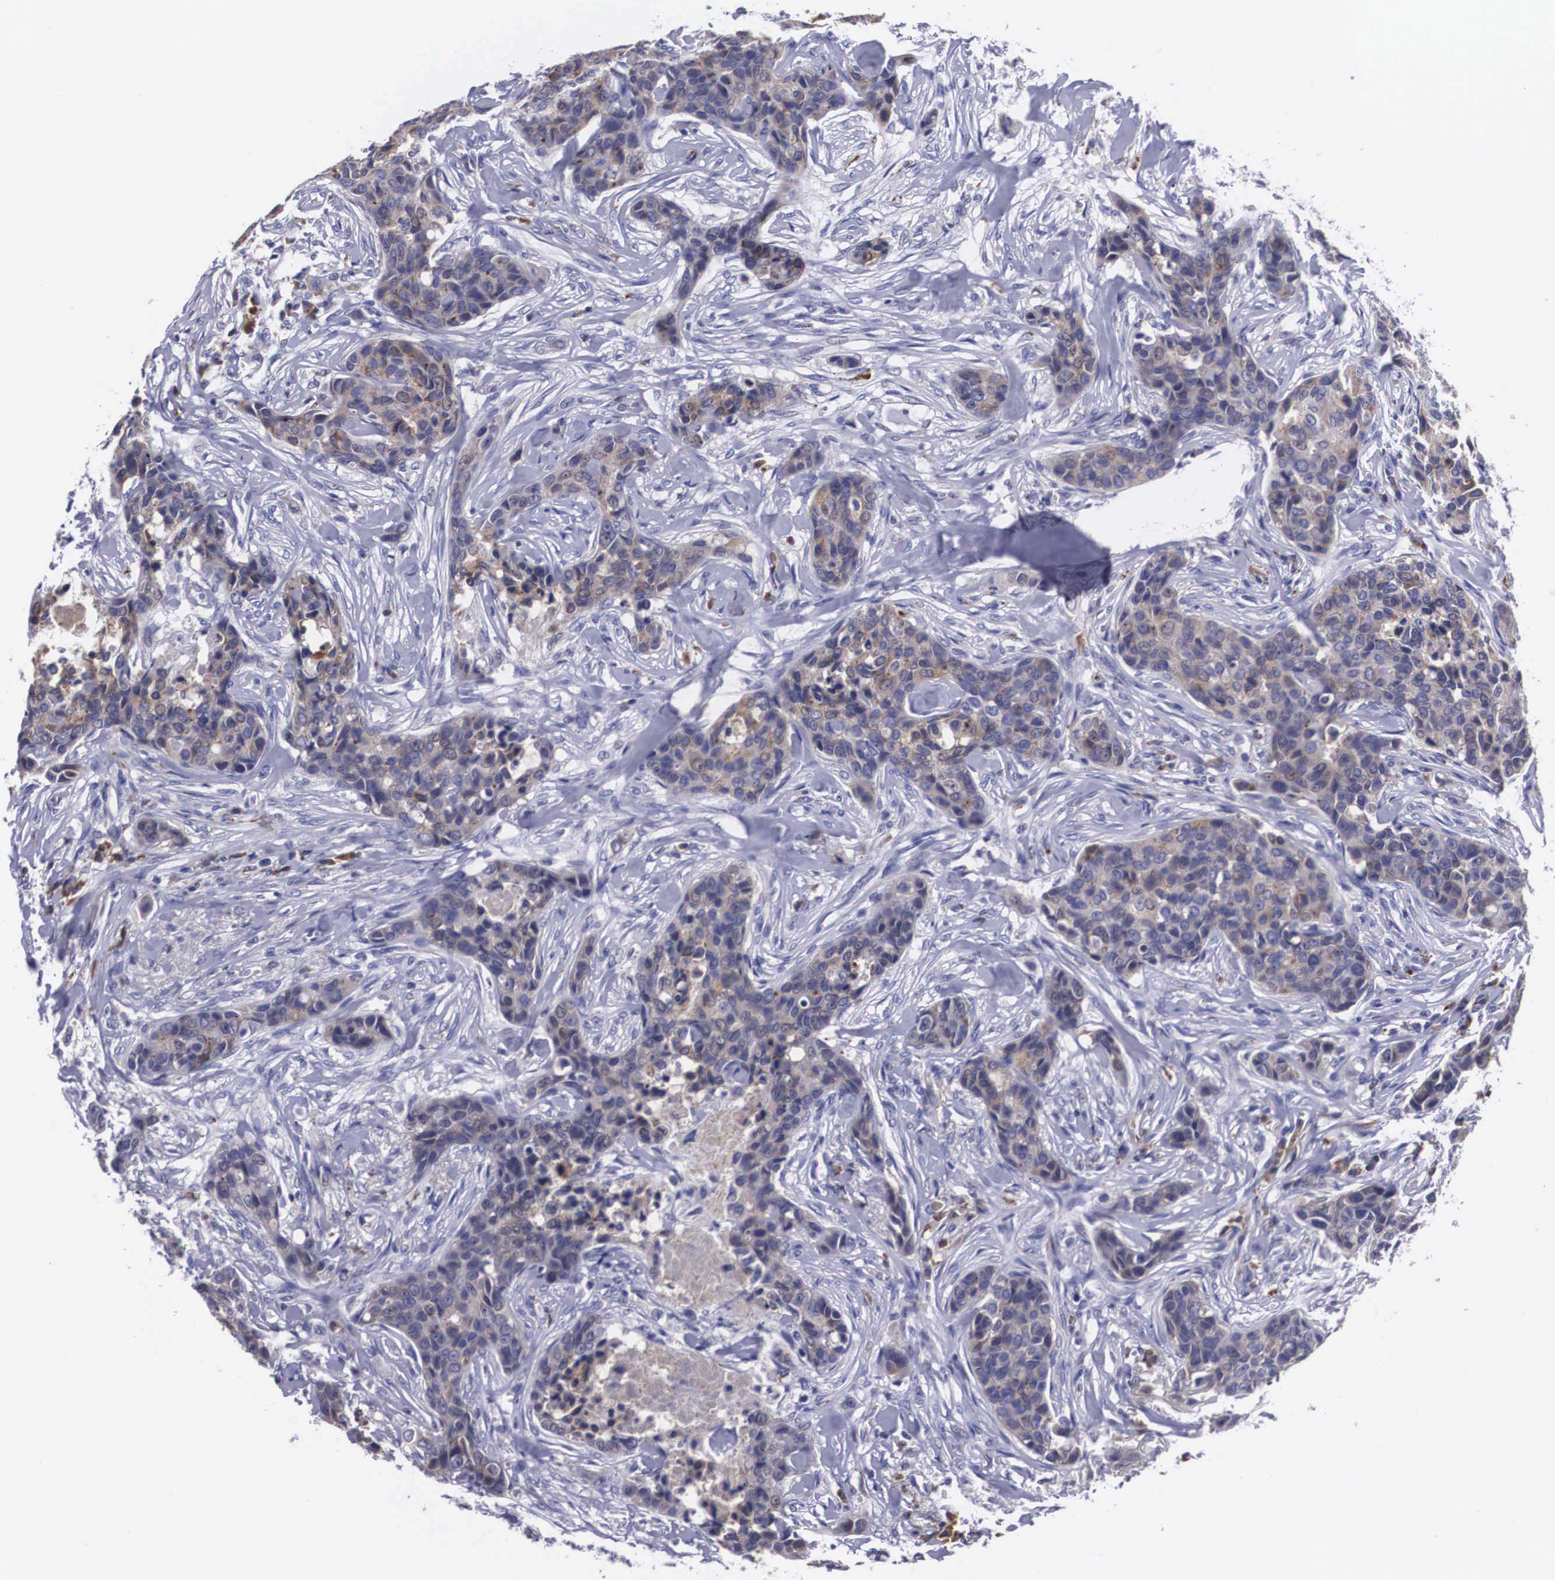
{"staining": {"intensity": "weak", "quantity": "25%-75%", "location": "cytoplasmic/membranous"}, "tissue": "breast cancer", "cell_type": "Tumor cells", "image_type": "cancer", "snomed": [{"axis": "morphology", "description": "Duct carcinoma"}, {"axis": "topography", "description": "Breast"}], "caption": "Protein staining demonstrates weak cytoplasmic/membranous positivity in approximately 25%-75% of tumor cells in infiltrating ductal carcinoma (breast).", "gene": "CRELD2", "patient": {"sex": "female", "age": 91}}